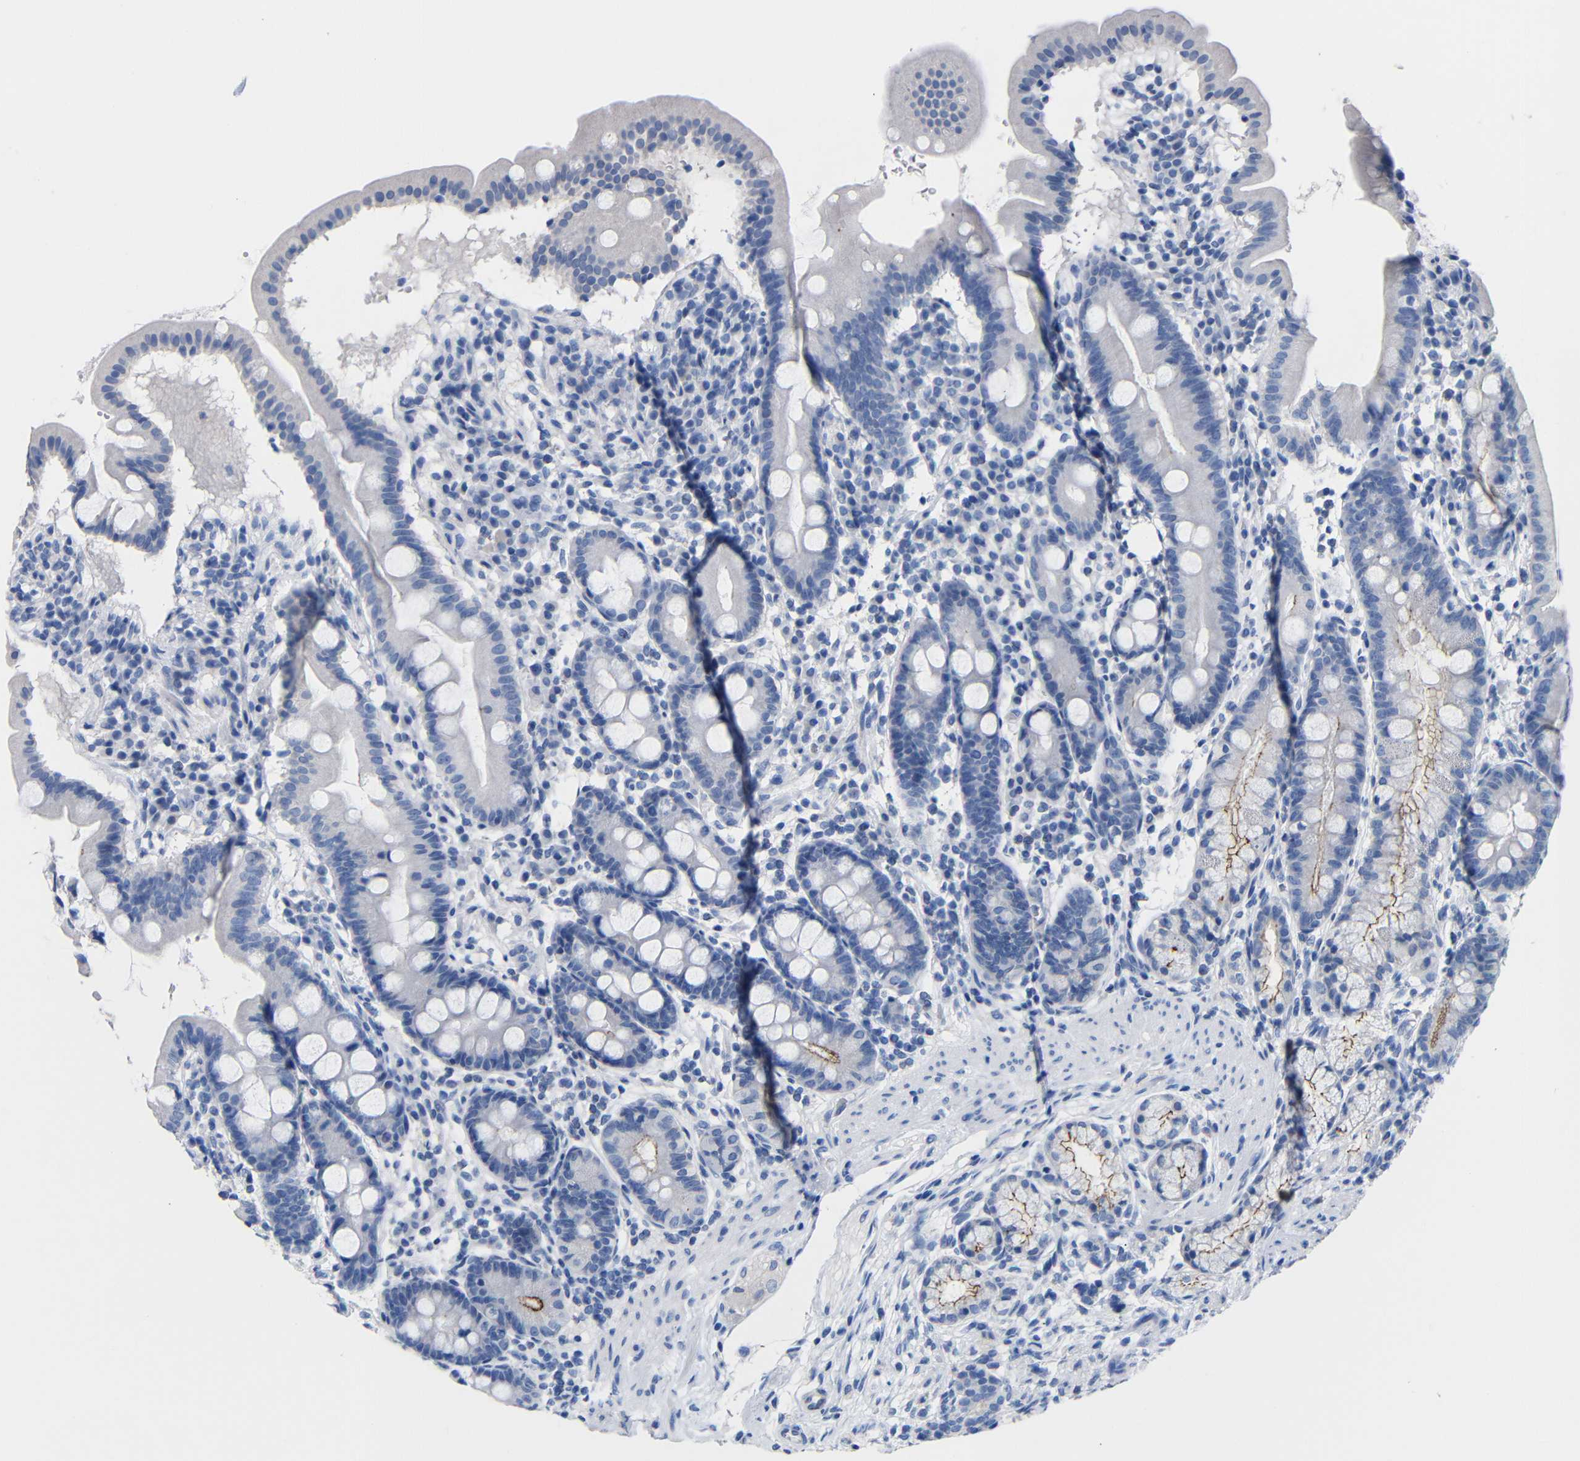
{"staining": {"intensity": "moderate", "quantity": "<25%", "location": "cytoplasmic/membranous"}, "tissue": "duodenum", "cell_type": "Glandular cells", "image_type": "normal", "snomed": [{"axis": "morphology", "description": "Normal tissue, NOS"}, {"axis": "topography", "description": "Duodenum"}], "caption": "Human duodenum stained for a protein (brown) displays moderate cytoplasmic/membranous positive staining in about <25% of glandular cells.", "gene": "CGNL1", "patient": {"sex": "male", "age": 50}}